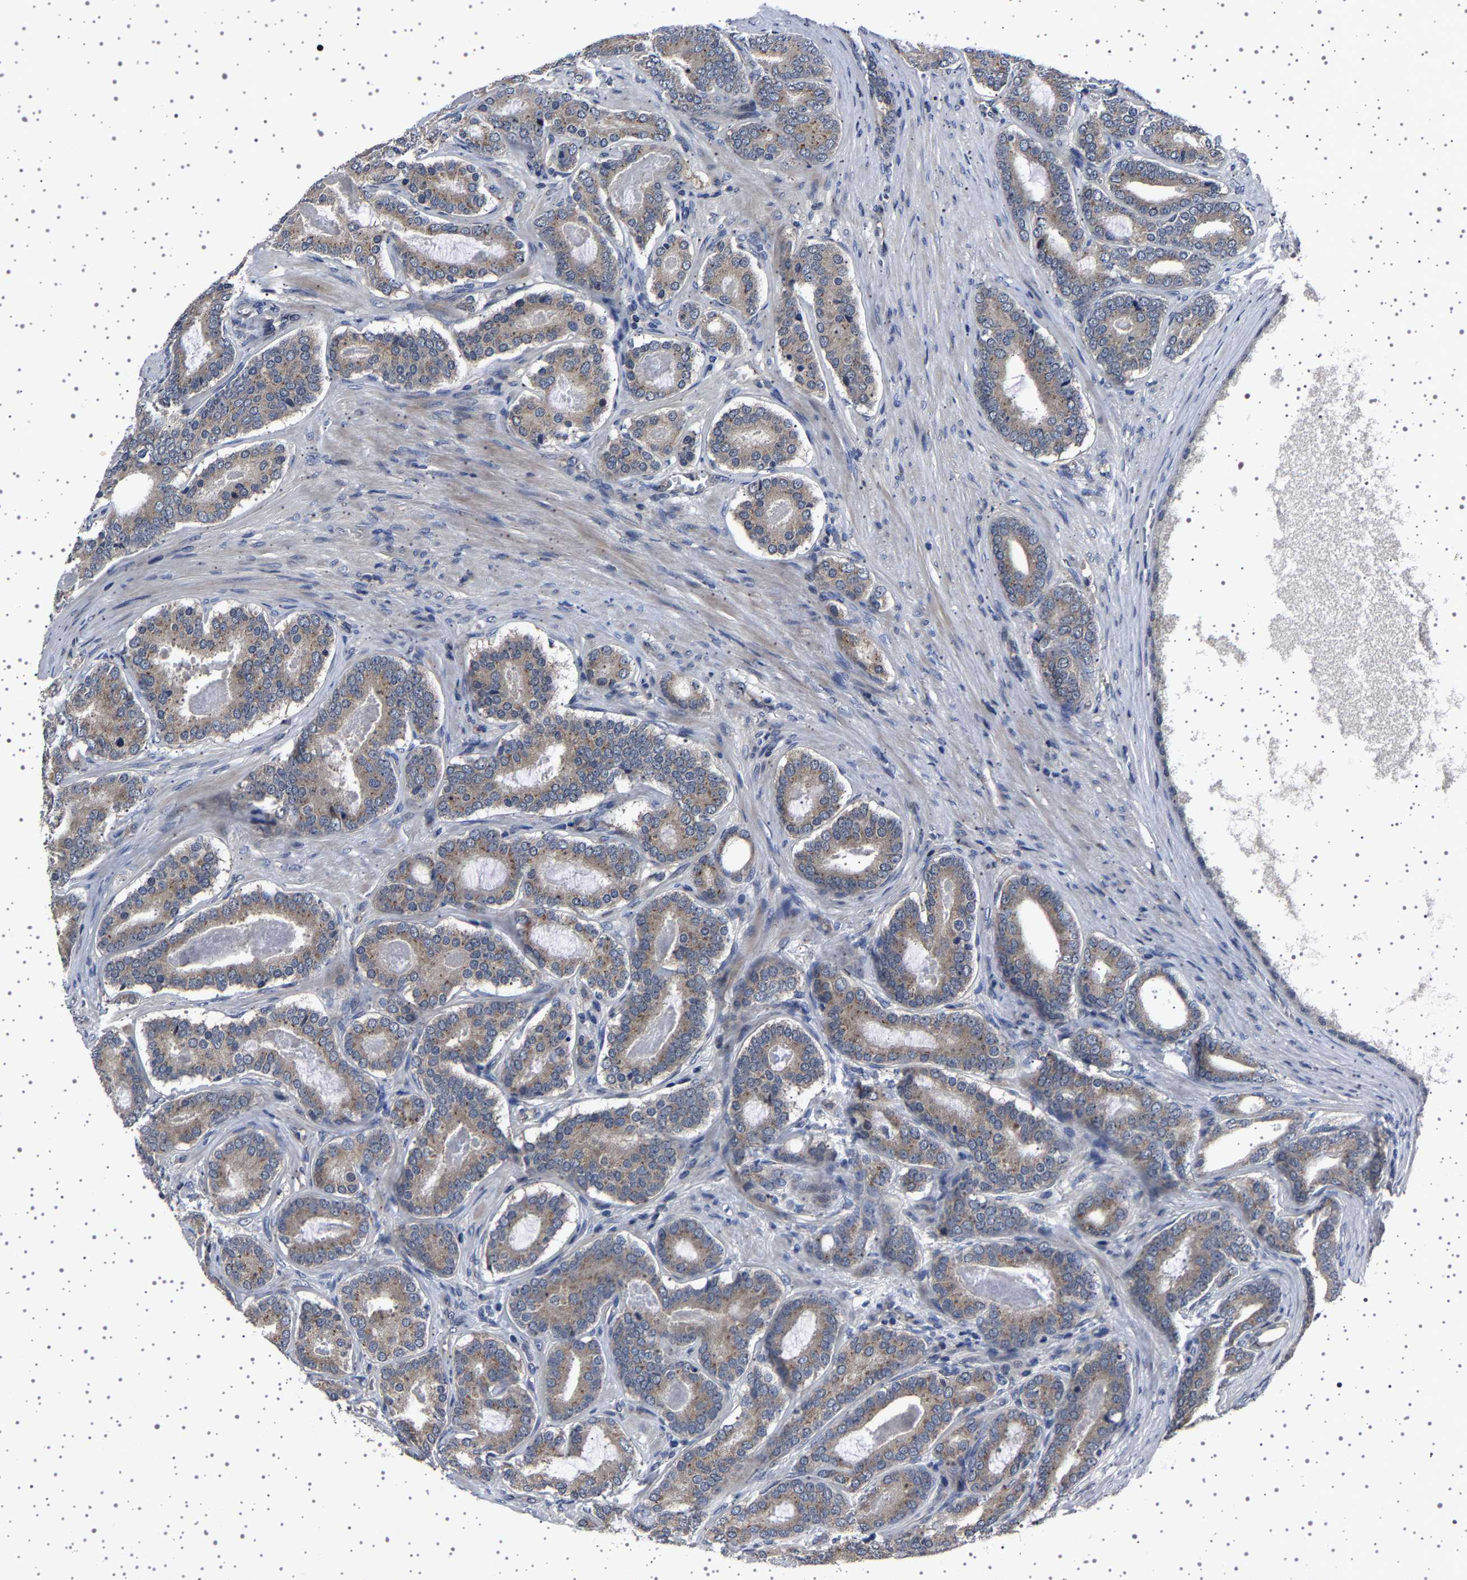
{"staining": {"intensity": "weak", "quantity": ">75%", "location": "cytoplasmic/membranous"}, "tissue": "prostate cancer", "cell_type": "Tumor cells", "image_type": "cancer", "snomed": [{"axis": "morphology", "description": "Adenocarcinoma, High grade"}, {"axis": "topography", "description": "Prostate"}], "caption": "Immunohistochemical staining of human prostate cancer (high-grade adenocarcinoma) displays low levels of weak cytoplasmic/membranous protein staining in about >75% of tumor cells. (IHC, brightfield microscopy, high magnification).", "gene": "NCKAP1", "patient": {"sex": "male", "age": 60}}